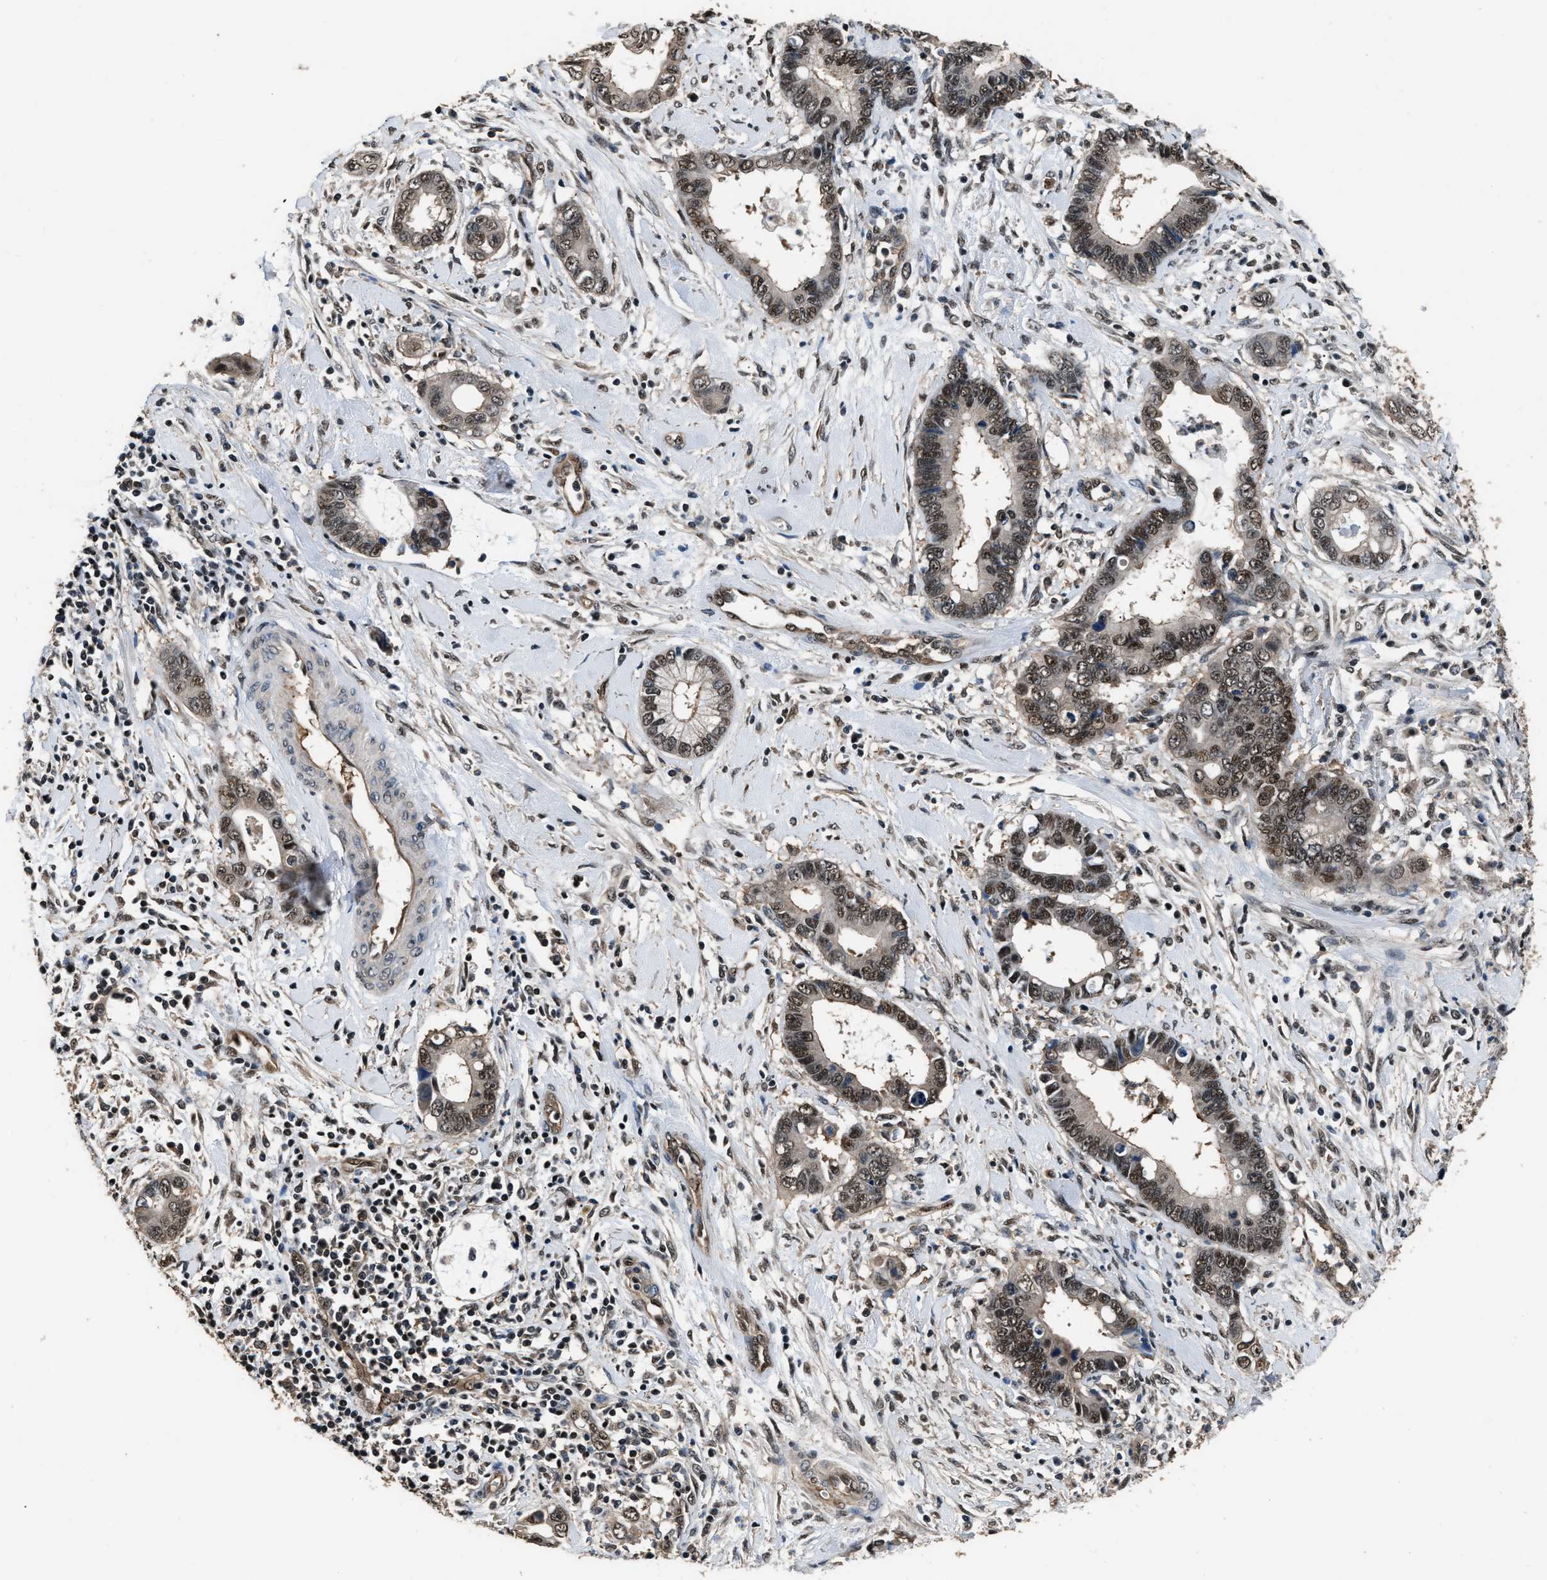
{"staining": {"intensity": "moderate", "quantity": "25%-75%", "location": "nuclear"}, "tissue": "cervical cancer", "cell_type": "Tumor cells", "image_type": "cancer", "snomed": [{"axis": "morphology", "description": "Adenocarcinoma, NOS"}, {"axis": "topography", "description": "Cervix"}], "caption": "About 25%-75% of tumor cells in human adenocarcinoma (cervical) display moderate nuclear protein positivity as visualized by brown immunohistochemical staining.", "gene": "DFFA", "patient": {"sex": "female", "age": 44}}